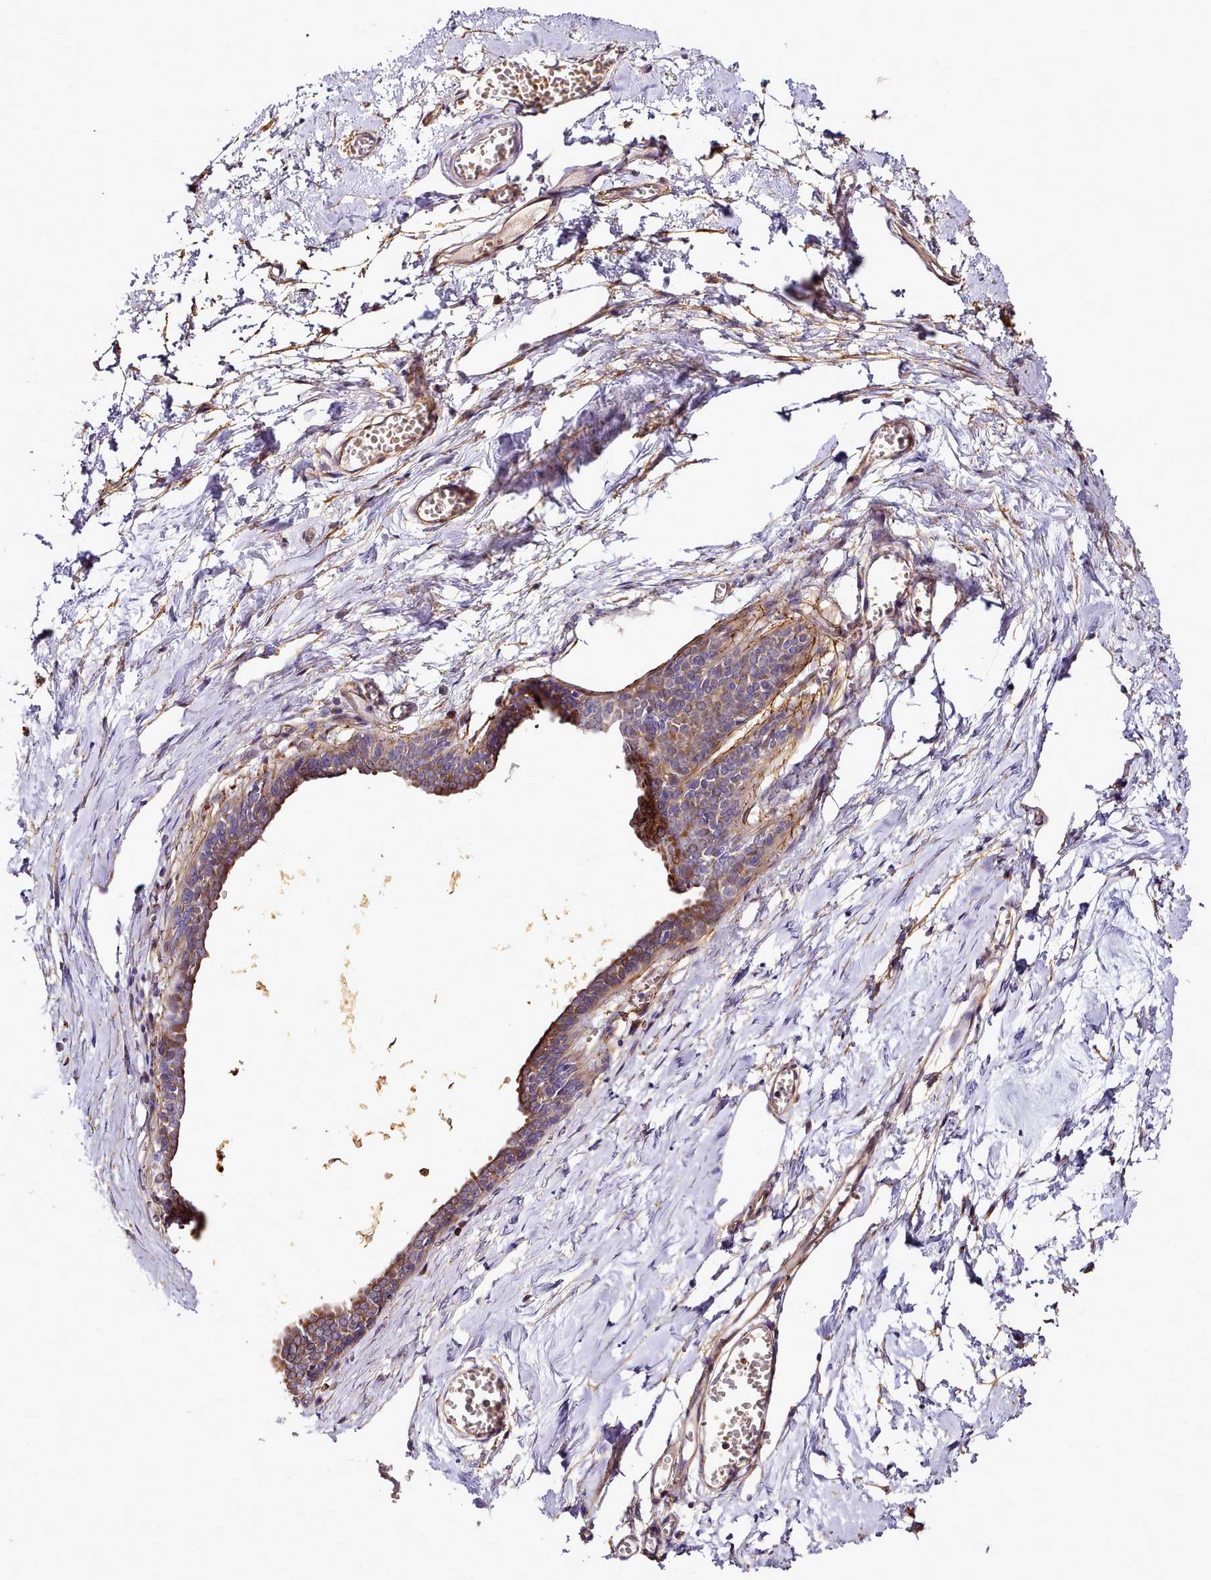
{"staining": {"intensity": "weak", "quantity": ">75%", "location": "cytoplasmic/membranous"}, "tissue": "breast", "cell_type": "Adipocytes", "image_type": "normal", "snomed": [{"axis": "morphology", "description": "Normal tissue, NOS"}, {"axis": "topography", "description": "Breast"}], "caption": "Normal breast demonstrates weak cytoplasmic/membranous staining in approximately >75% of adipocytes.", "gene": "NBPF10", "patient": {"sex": "female", "age": 27}}